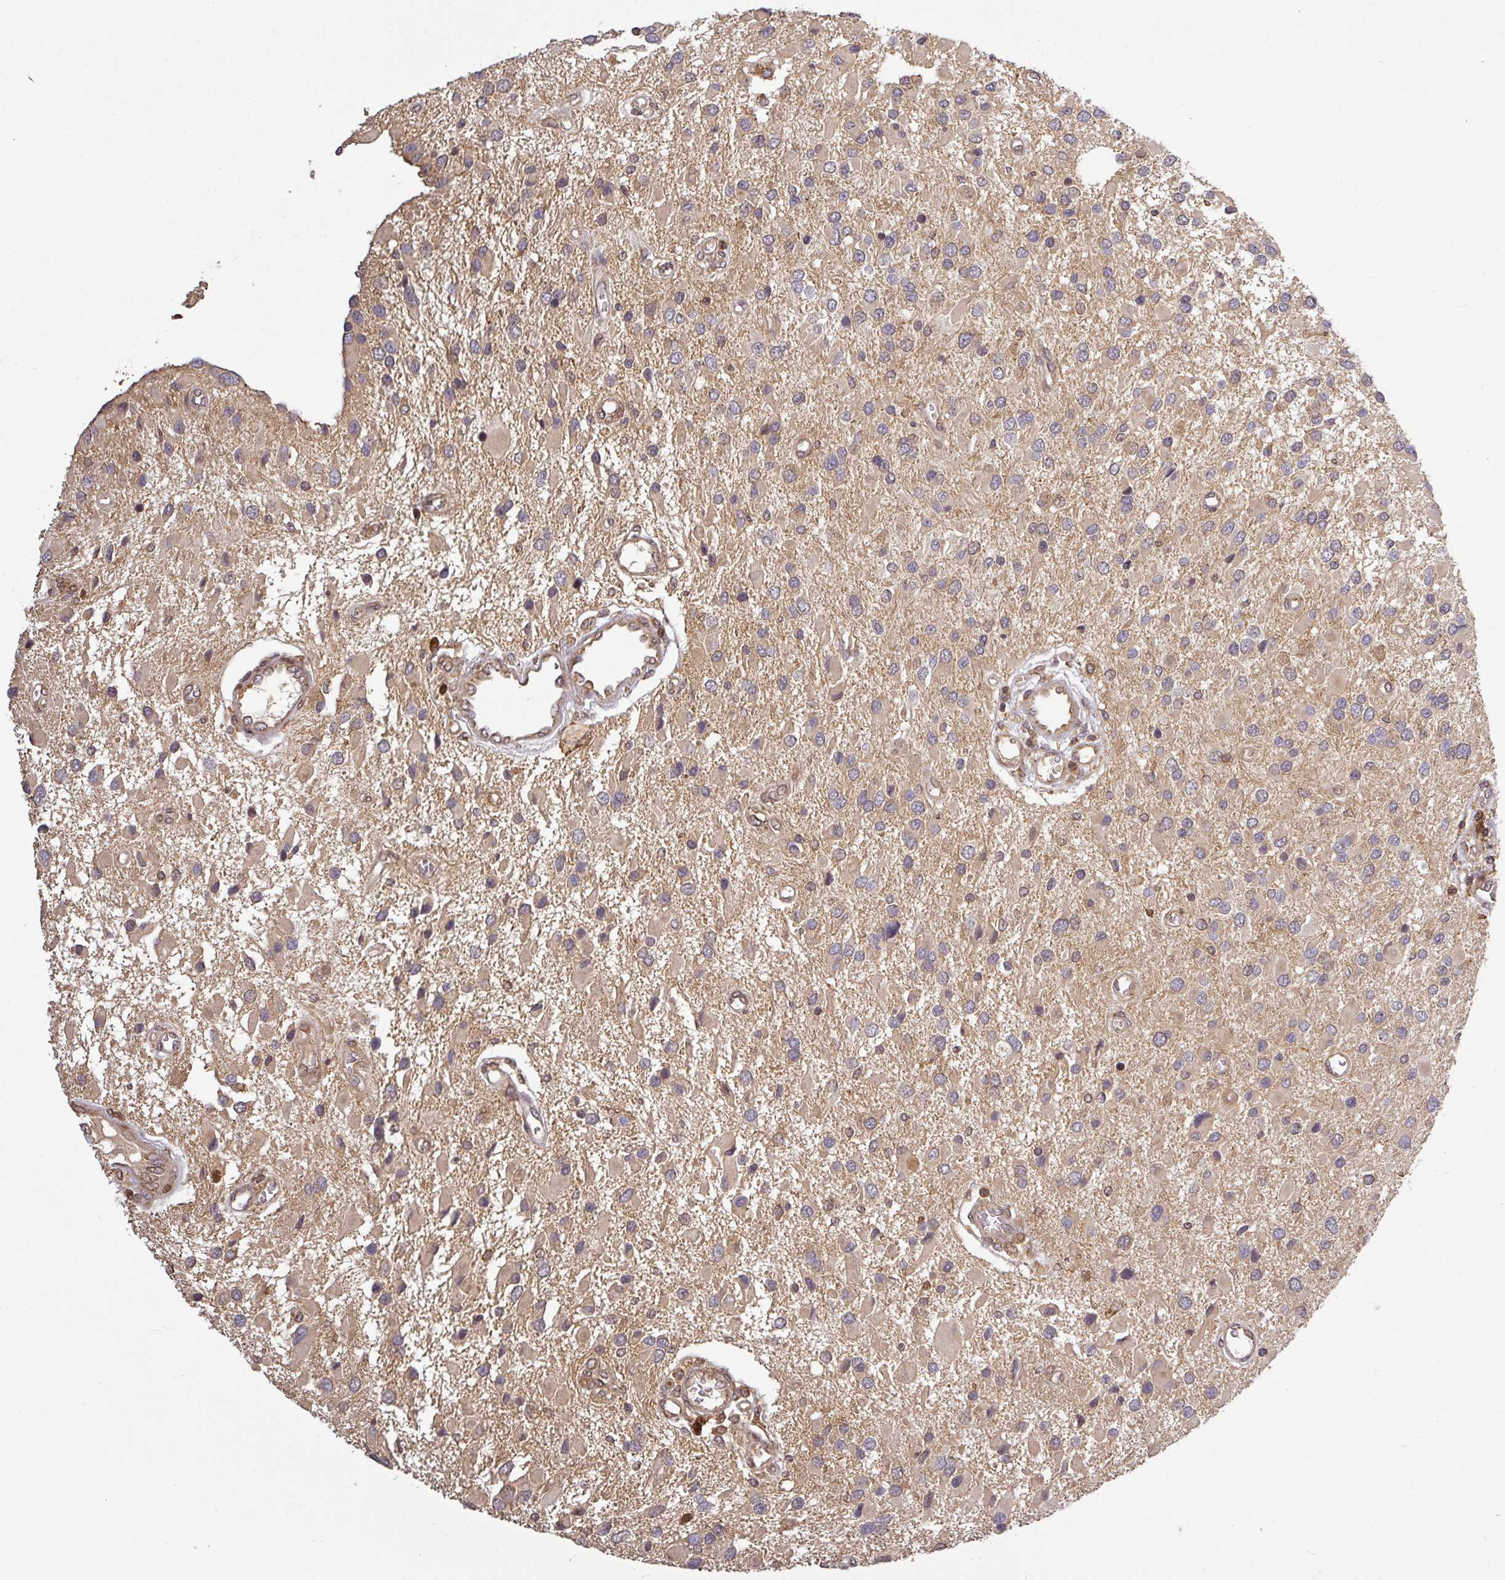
{"staining": {"intensity": "weak", "quantity": ">75%", "location": "cytoplasmic/membranous"}, "tissue": "glioma", "cell_type": "Tumor cells", "image_type": "cancer", "snomed": [{"axis": "morphology", "description": "Glioma, malignant, High grade"}, {"axis": "topography", "description": "Brain"}], "caption": "Immunohistochemical staining of glioma displays weak cytoplasmic/membranous protein positivity in approximately >75% of tumor cells. (DAB (3,3'-diaminobenzidine) IHC, brown staining for protein, blue staining for nuclei).", "gene": "LRRC74B", "patient": {"sex": "male", "age": 53}}